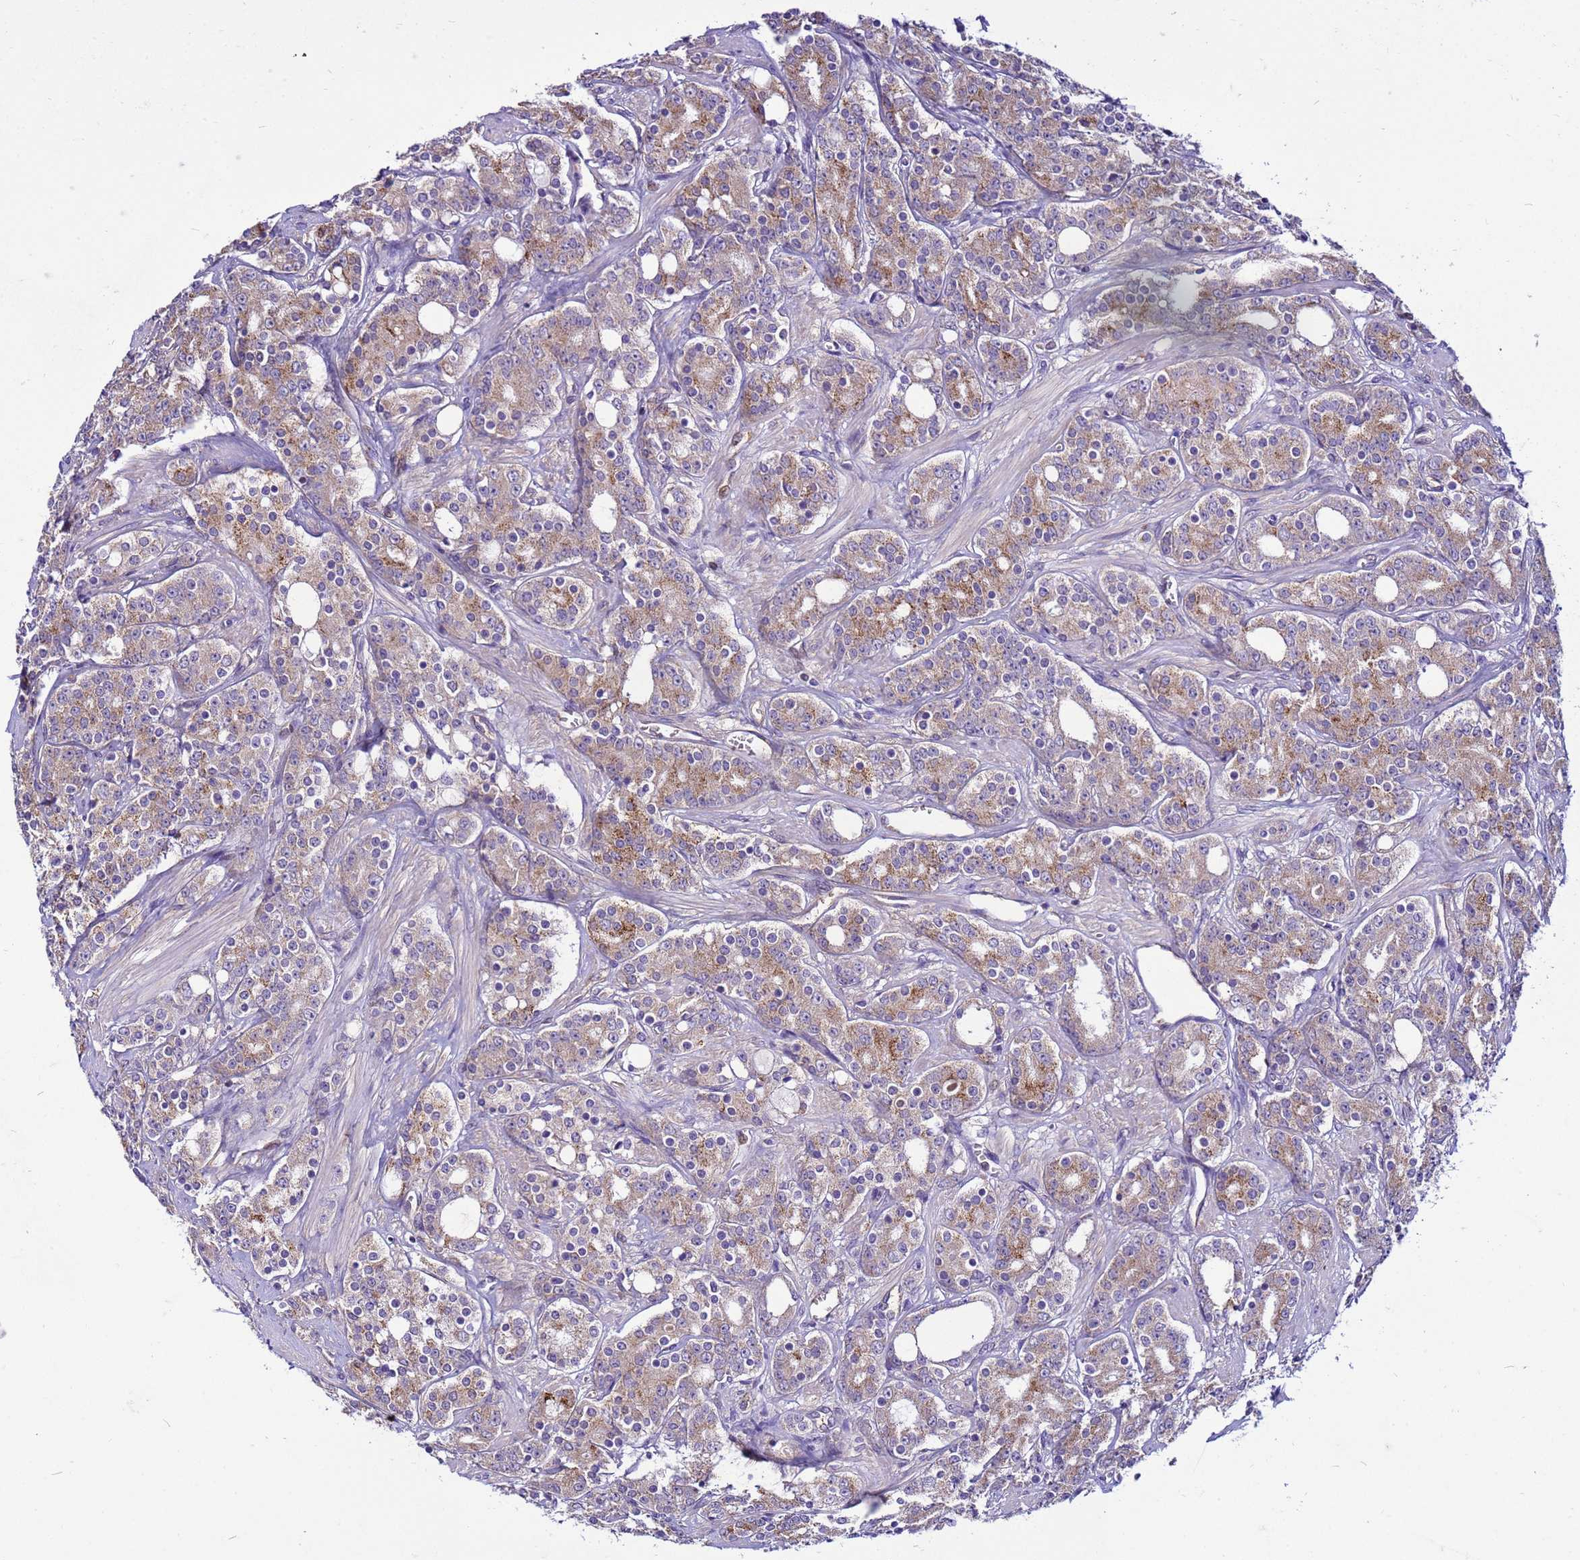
{"staining": {"intensity": "moderate", "quantity": "25%-75%", "location": "cytoplasmic/membranous"}, "tissue": "prostate cancer", "cell_type": "Tumor cells", "image_type": "cancer", "snomed": [{"axis": "morphology", "description": "Adenocarcinoma, High grade"}, {"axis": "topography", "description": "Prostate"}], "caption": "A brown stain labels moderate cytoplasmic/membranous expression of a protein in human high-grade adenocarcinoma (prostate) tumor cells. (Stains: DAB in brown, nuclei in blue, Microscopy: brightfield microscopy at high magnification).", "gene": "PKD1", "patient": {"sex": "male", "age": 62}}